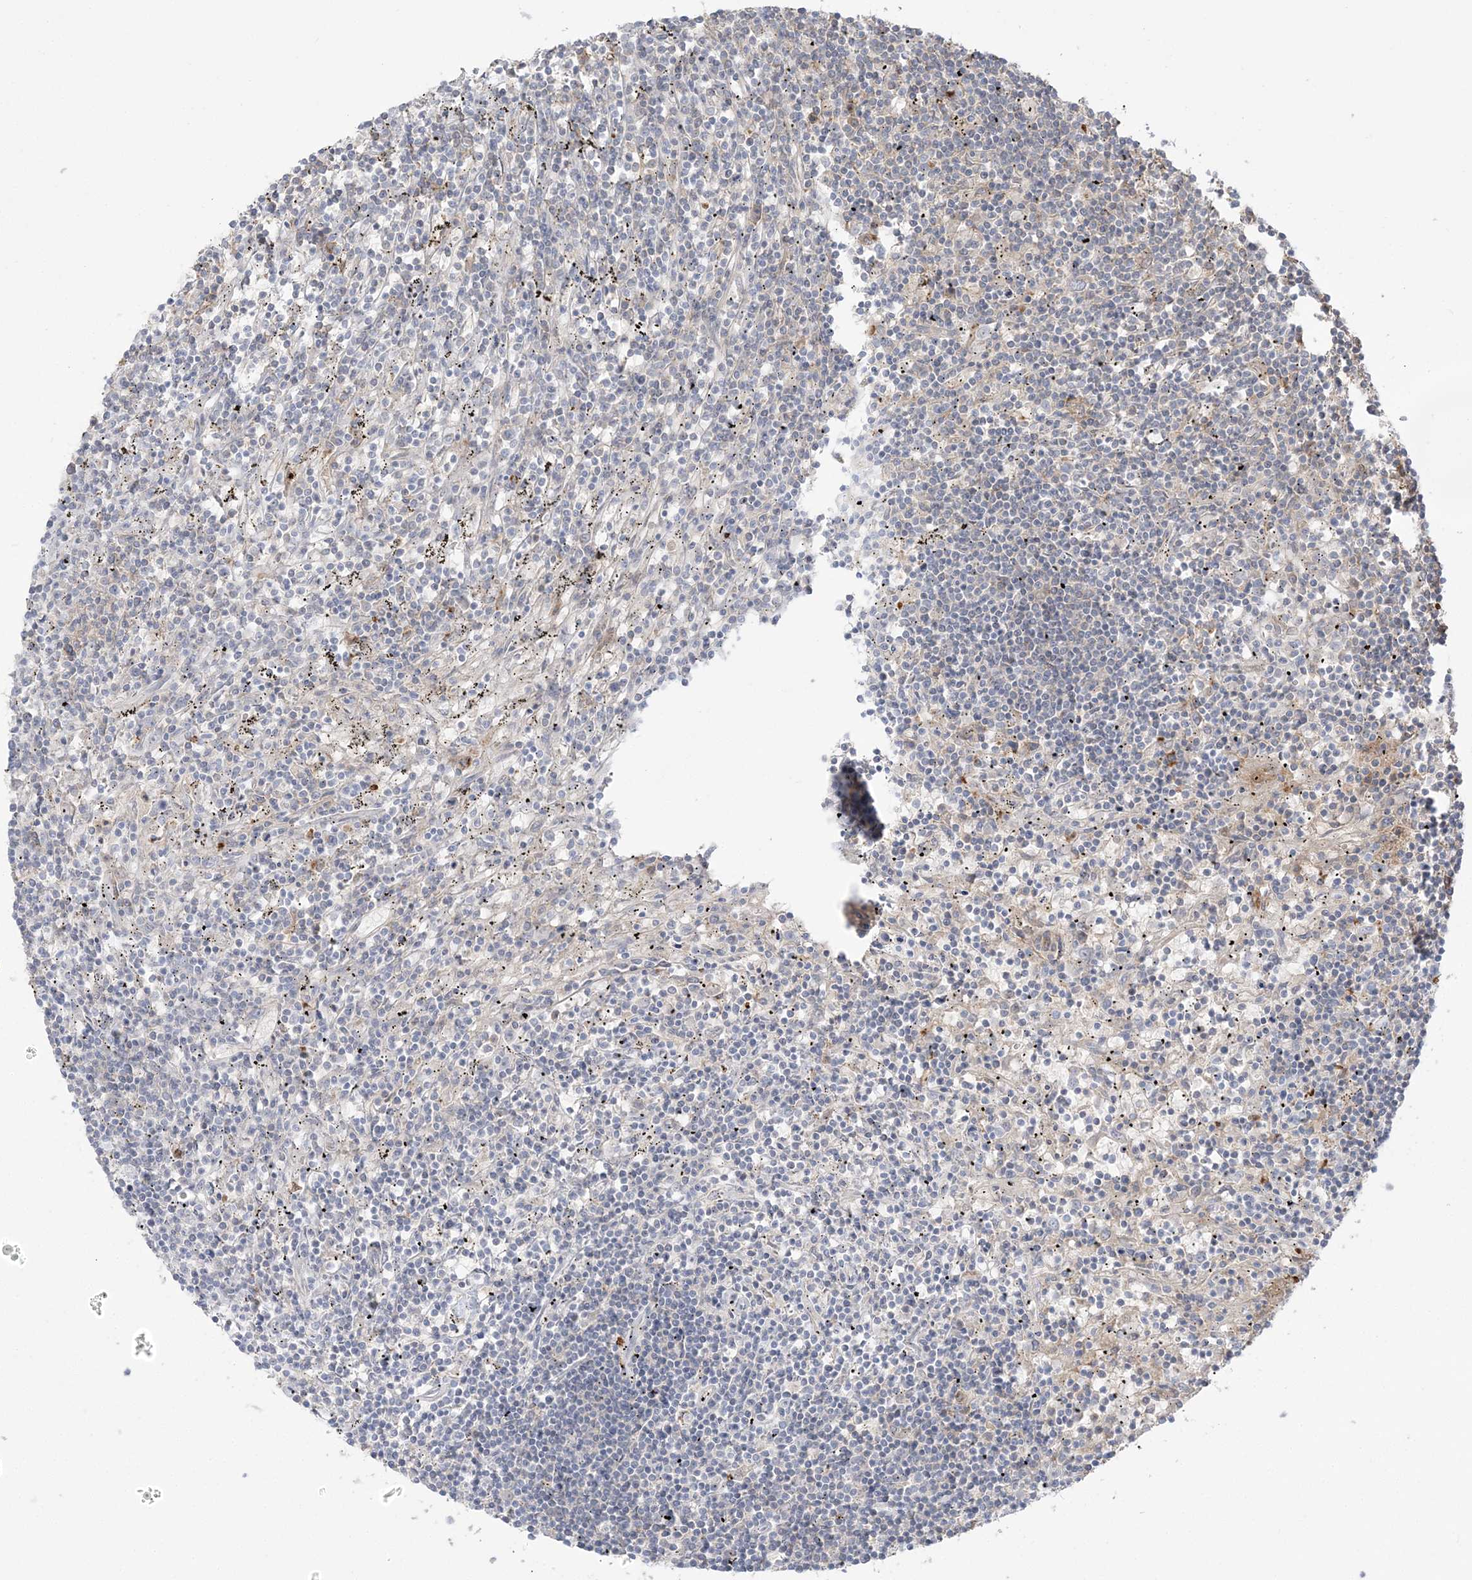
{"staining": {"intensity": "negative", "quantity": "none", "location": "none"}, "tissue": "lymphoma", "cell_type": "Tumor cells", "image_type": "cancer", "snomed": [{"axis": "morphology", "description": "Malignant lymphoma, non-Hodgkin's type, Low grade"}, {"axis": "topography", "description": "Spleen"}], "caption": "Low-grade malignant lymphoma, non-Hodgkin's type was stained to show a protein in brown. There is no significant staining in tumor cells. (Brightfield microscopy of DAB immunohistochemistry (IHC) at high magnification).", "gene": "HAAO", "patient": {"sex": "male", "age": 76}}